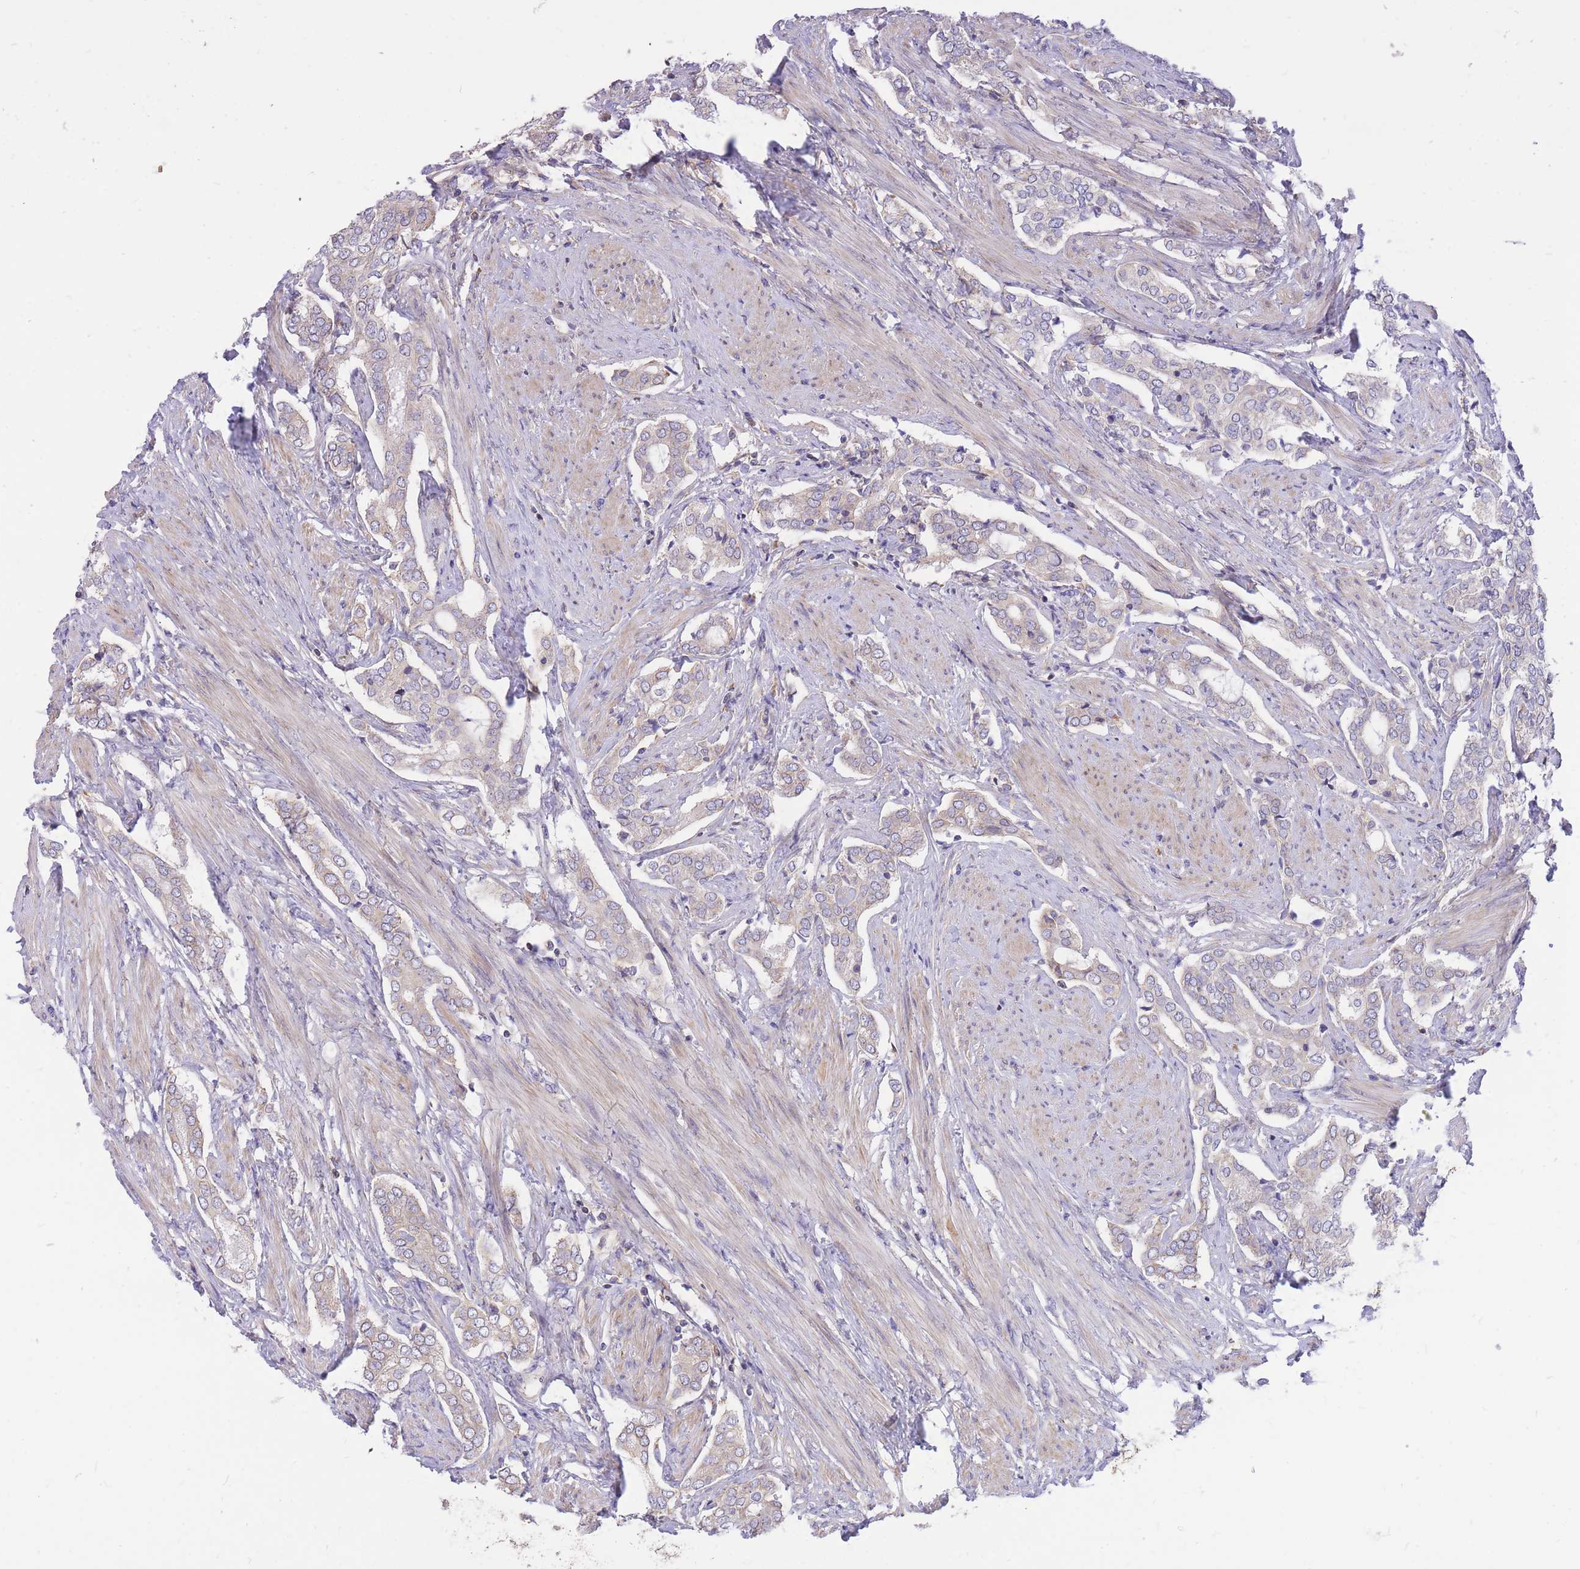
{"staining": {"intensity": "weak", "quantity": "<25%", "location": "cytoplasmic/membranous"}, "tissue": "prostate cancer", "cell_type": "Tumor cells", "image_type": "cancer", "snomed": [{"axis": "morphology", "description": "Adenocarcinoma, High grade"}, {"axis": "topography", "description": "Prostate"}], "caption": "IHC histopathology image of prostate adenocarcinoma (high-grade) stained for a protein (brown), which exhibits no staining in tumor cells.", "gene": "GBP7", "patient": {"sex": "male", "age": 71}}